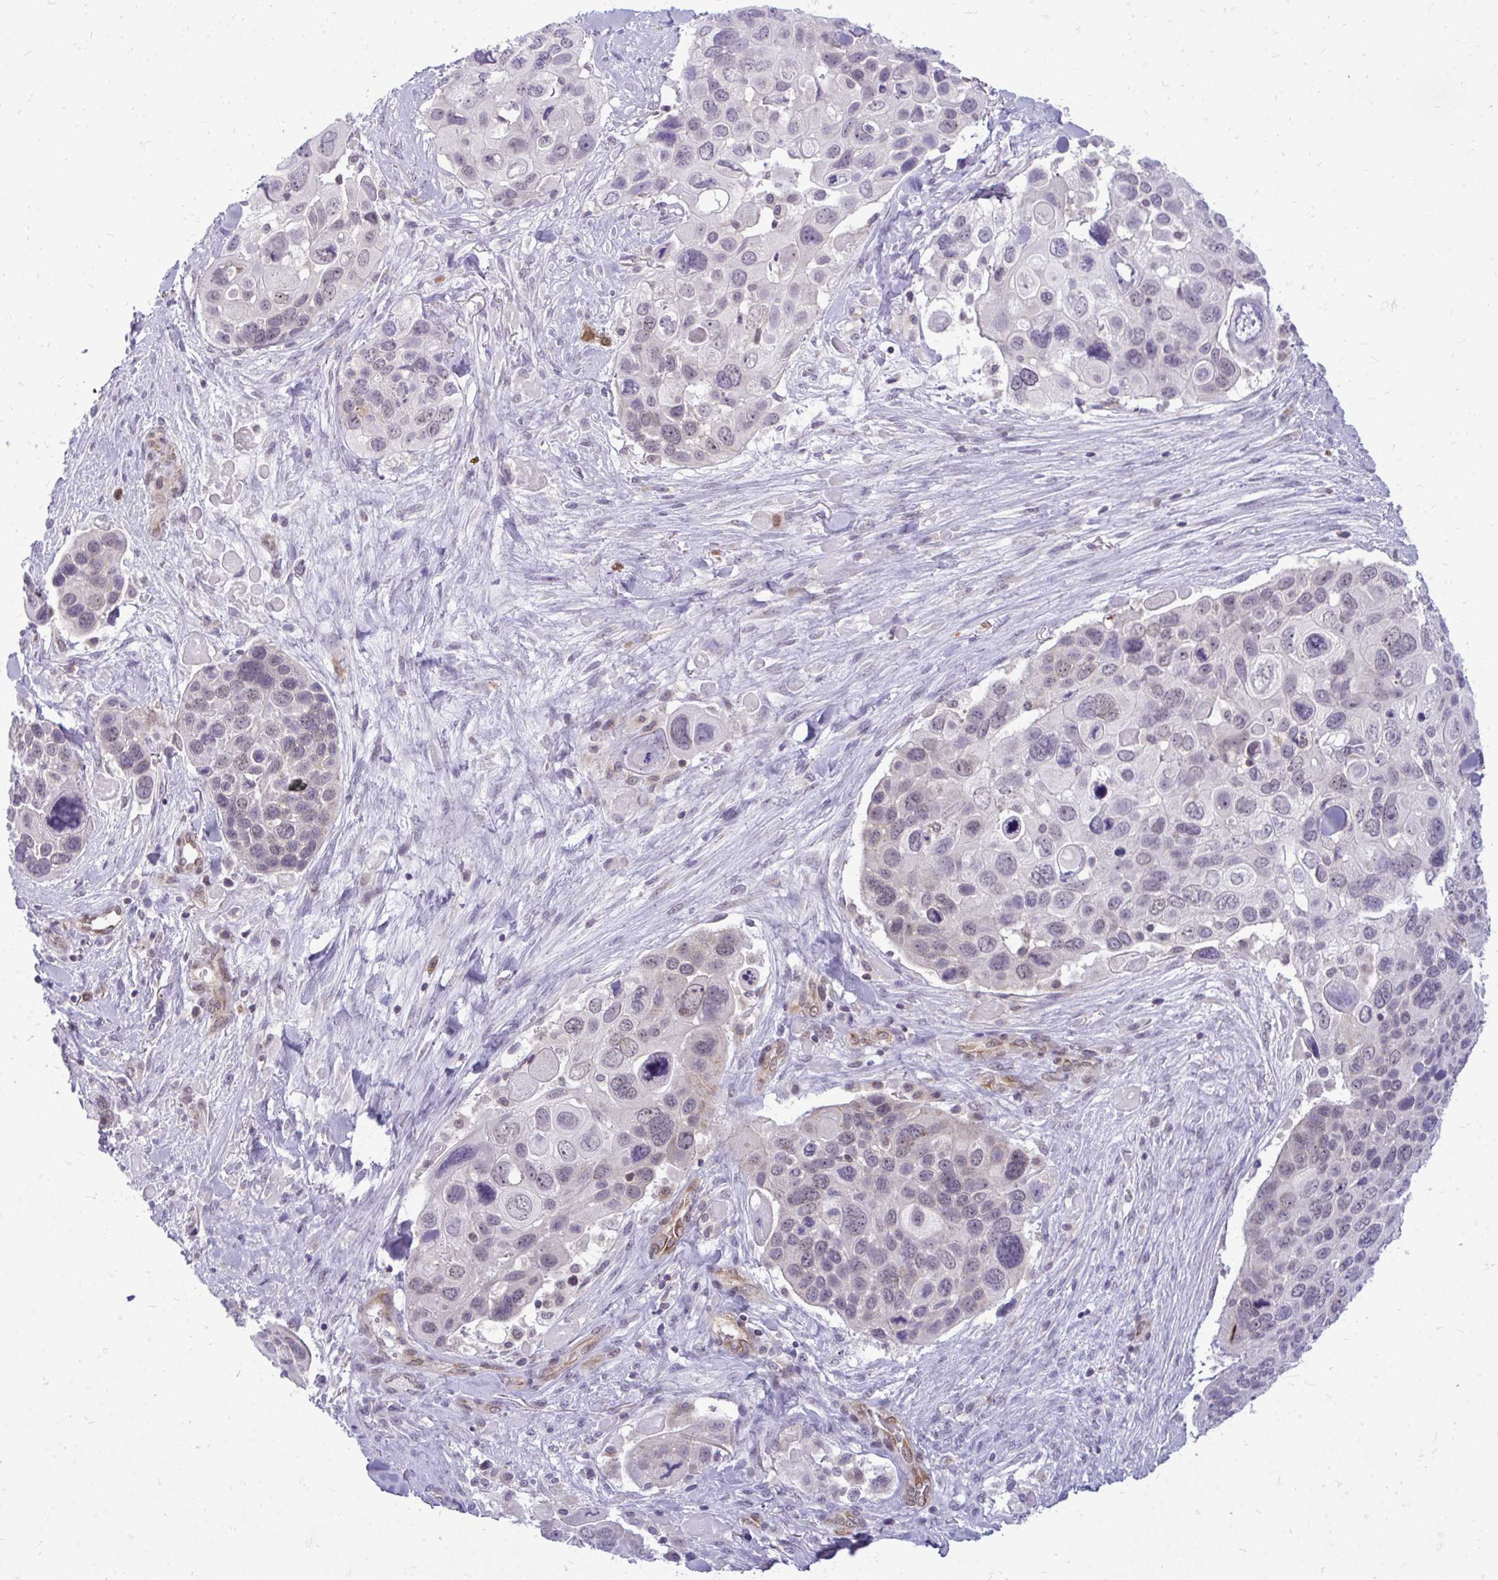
{"staining": {"intensity": "negative", "quantity": "none", "location": "none"}, "tissue": "skin cancer", "cell_type": "Tumor cells", "image_type": "cancer", "snomed": [{"axis": "morphology", "description": "Basal cell carcinoma"}, {"axis": "topography", "description": "Skin"}], "caption": "Protein analysis of skin cancer reveals no significant positivity in tumor cells.", "gene": "ACSL5", "patient": {"sex": "female", "age": 74}}